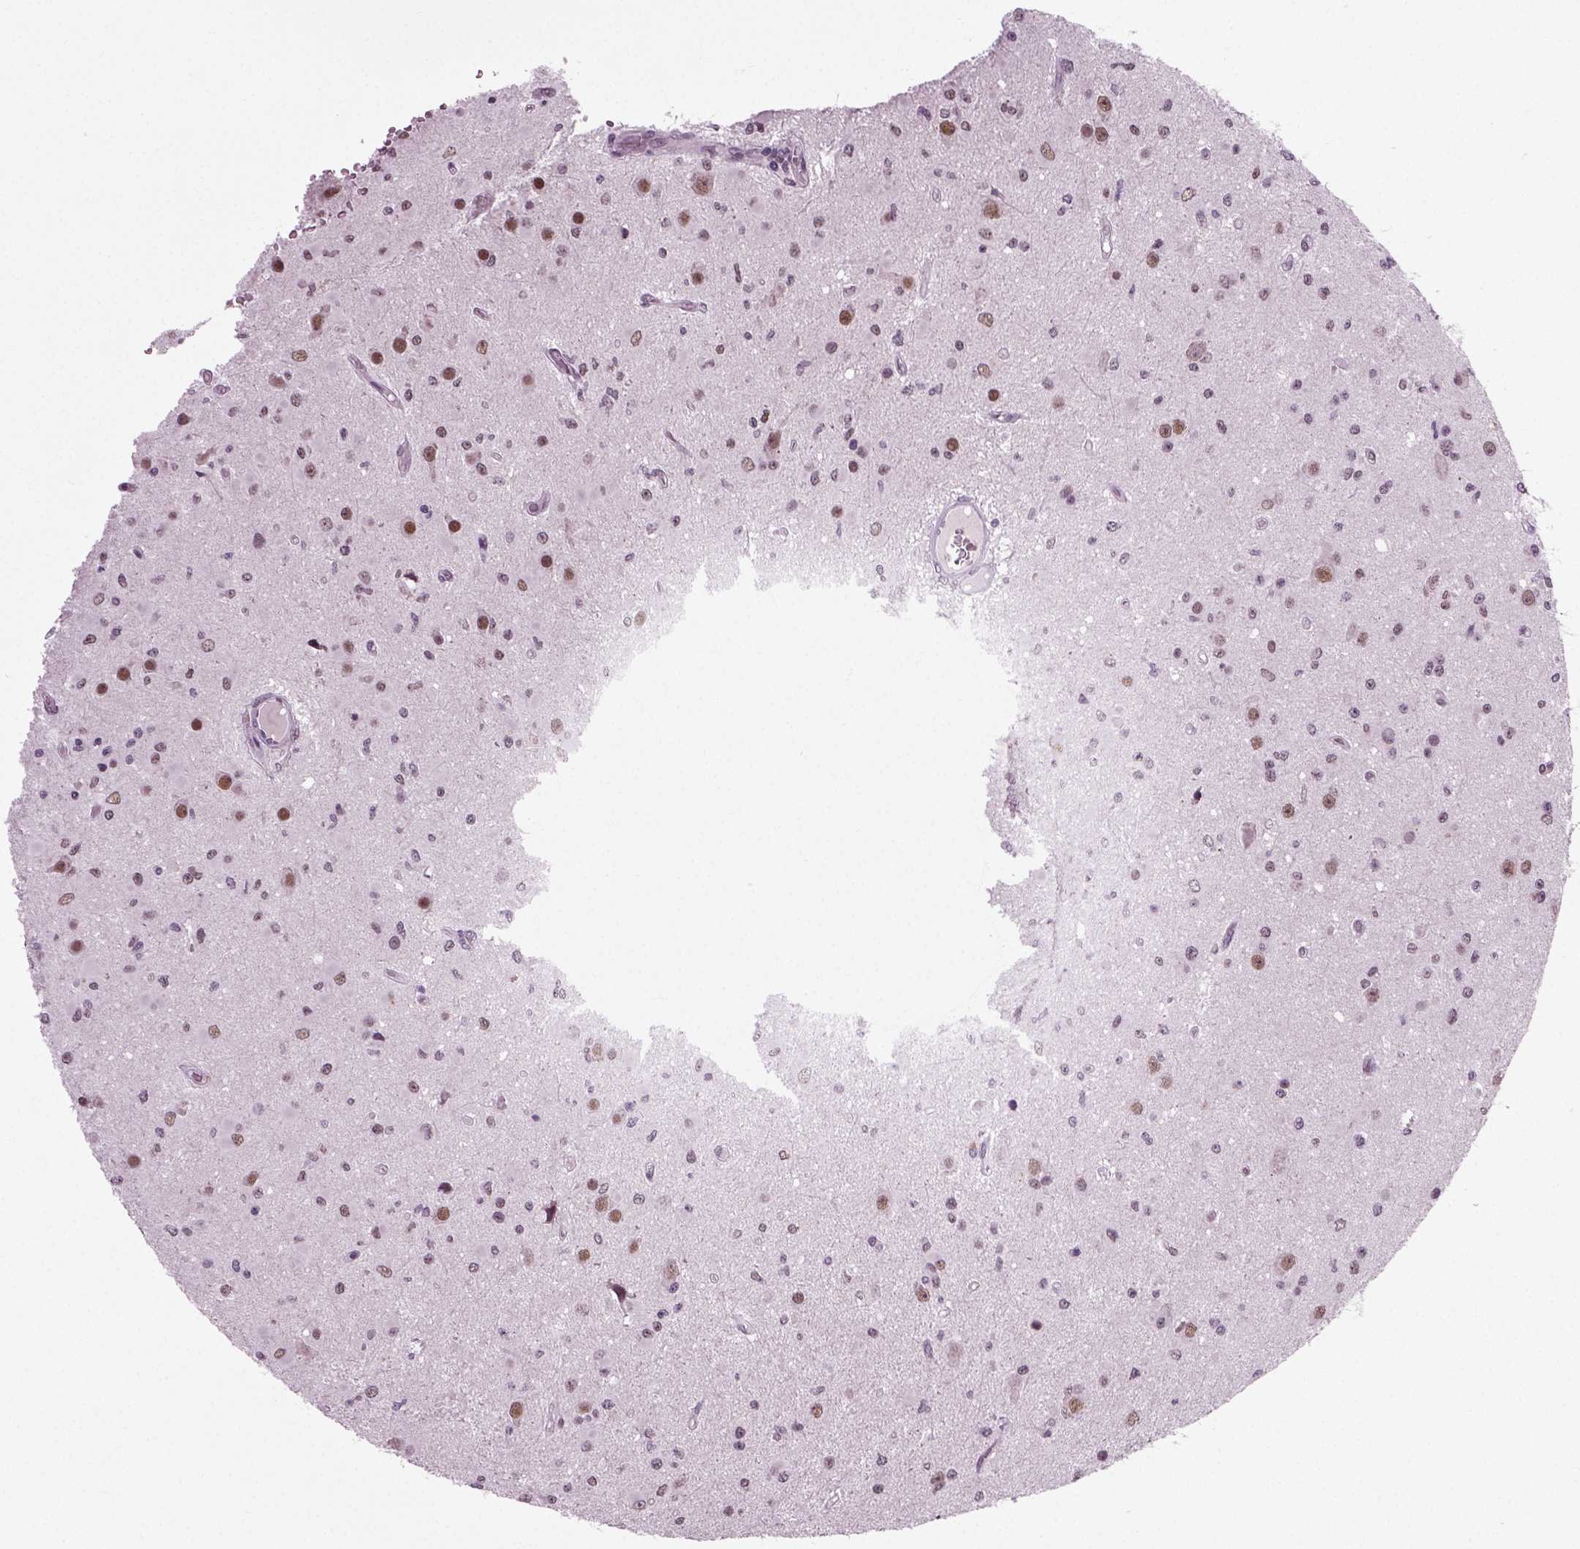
{"staining": {"intensity": "moderate", "quantity": "<25%", "location": "nuclear"}, "tissue": "glioma", "cell_type": "Tumor cells", "image_type": "cancer", "snomed": [{"axis": "morphology", "description": "Glioma, malignant, Low grade"}, {"axis": "topography", "description": "Brain"}], "caption": "Protein staining demonstrates moderate nuclear positivity in about <25% of tumor cells in glioma.", "gene": "RCOR3", "patient": {"sex": "female", "age": 45}}